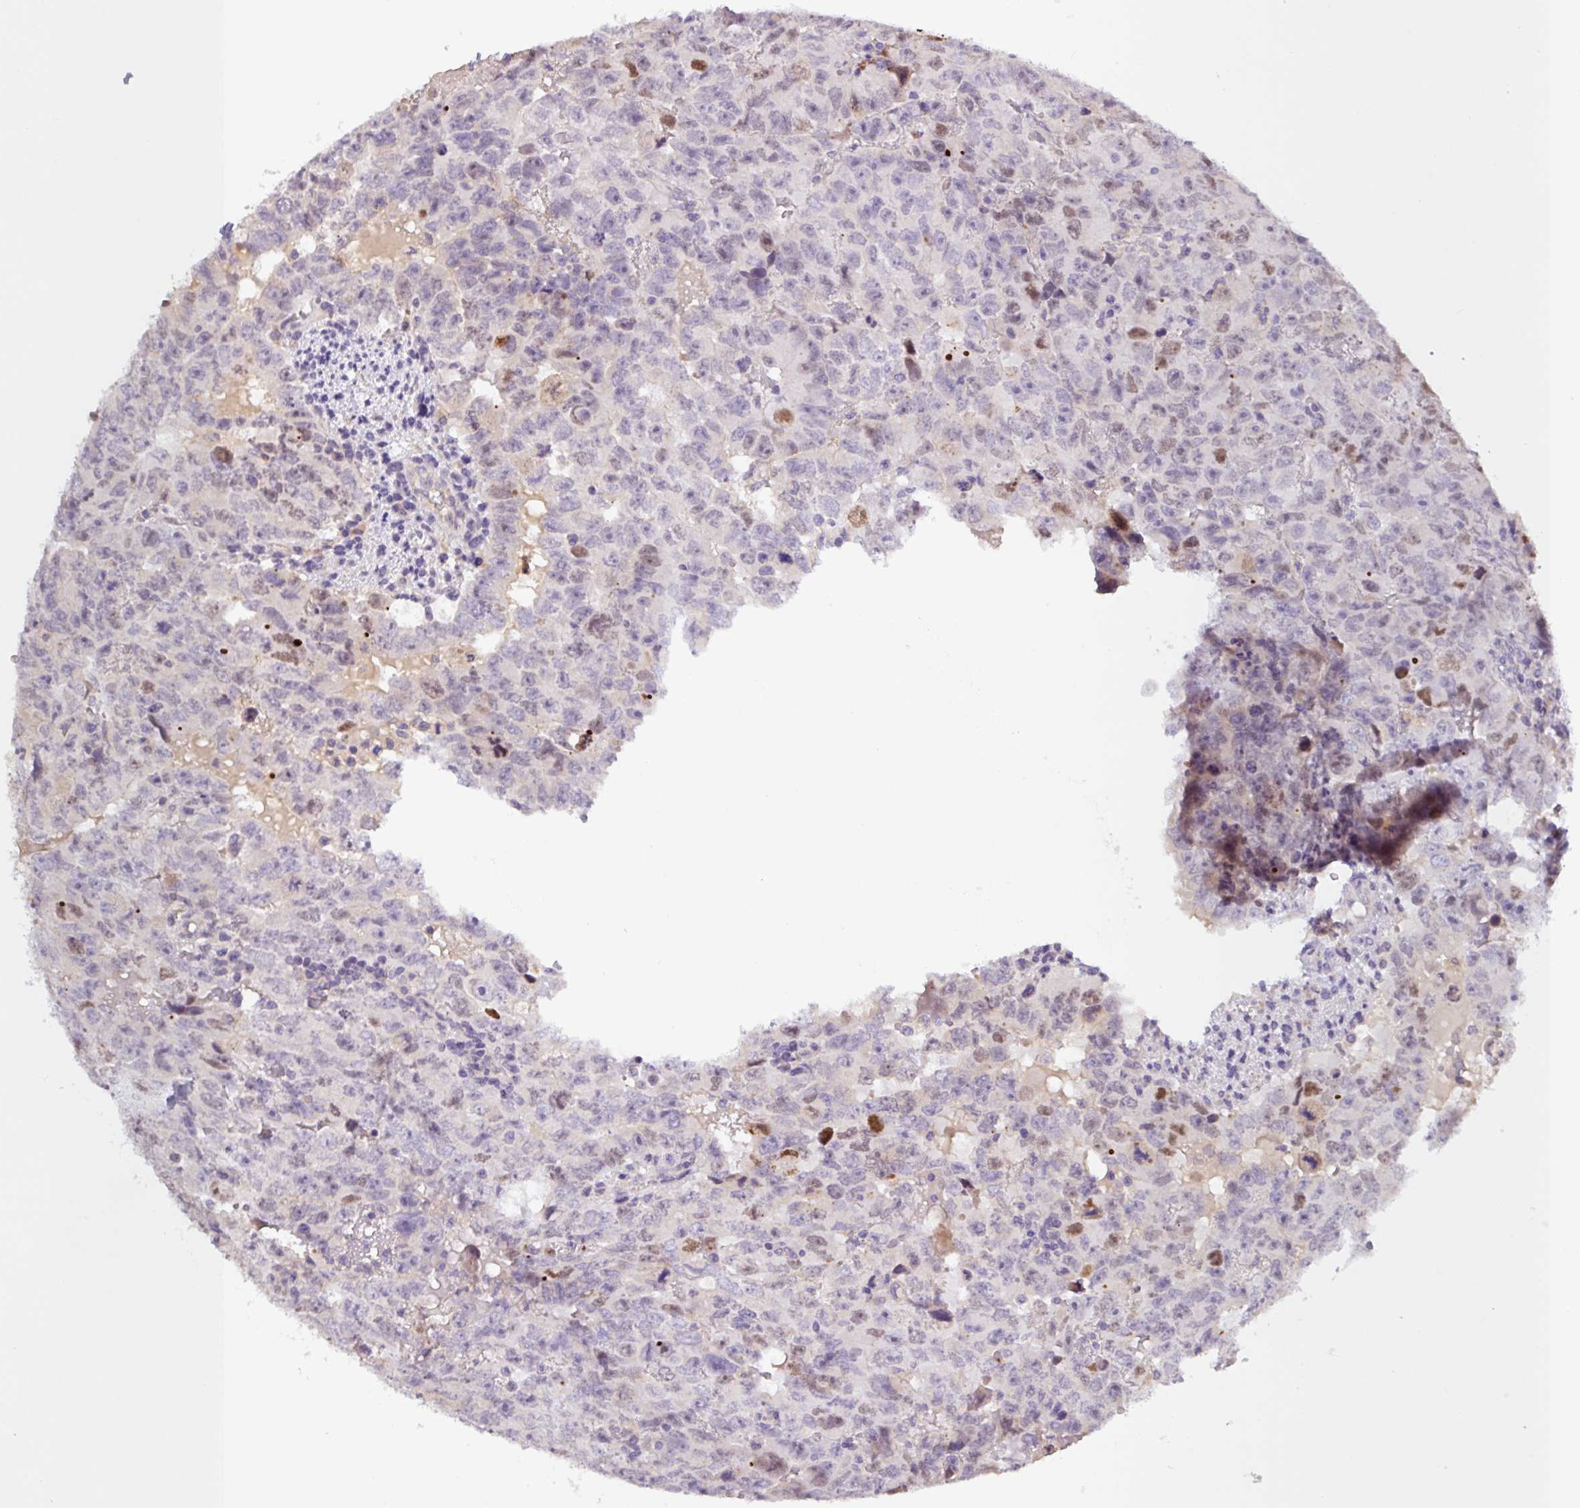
{"staining": {"intensity": "moderate", "quantity": "<25%", "location": "cytoplasmic/membranous,nuclear"}, "tissue": "testis cancer", "cell_type": "Tumor cells", "image_type": "cancer", "snomed": [{"axis": "morphology", "description": "Carcinoma, Embryonal, NOS"}, {"axis": "topography", "description": "Testis"}], "caption": "This image exhibits embryonal carcinoma (testis) stained with immunohistochemistry to label a protein in brown. The cytoplasmic/membranous and nuclear of tumor cells show moderate positivity for the protein. Nuclei are counter-stained blue.", "gene": "SFTPB", "patient": {"sex": "male", "age": 24}}